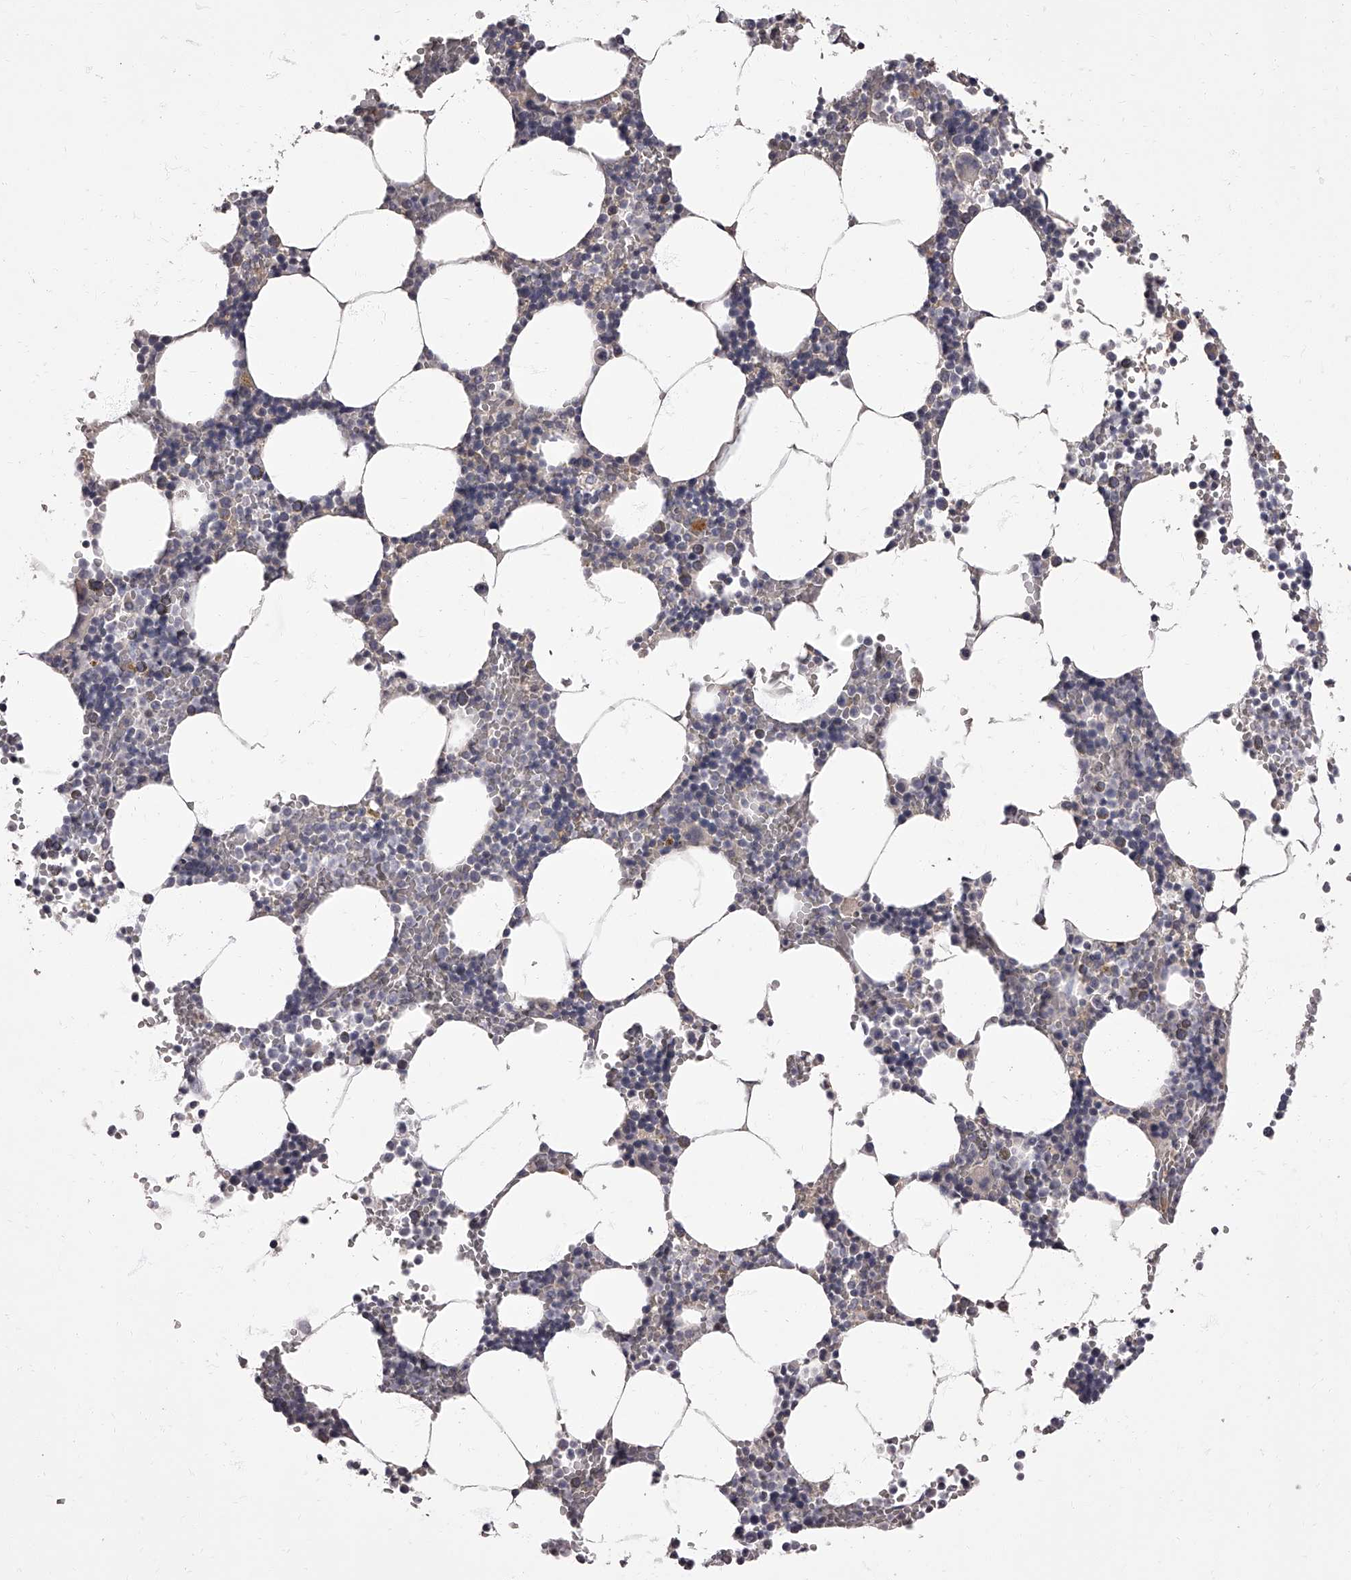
{"staining": {"intensity": "weak", "quantity": "<25%", "location": "cytoplasmic/membranous"}, "tissue": "bone marrow", "cell_type": "Hematopoietic cells", "image_type": "normal", "snomed": [{"axis": "morphology", "description": "Normal tissue, NOS"}, {"axis": "topography", "description": "Bone marrow"}], "caption": "An immunohistochemistry (IHC) micrograph of unremarkable bone marrow is shown. There is no staining in hematopoietic cells of bone marrow. Nuclei are stained in blue.", "gene": "APEH", "patient": {"sex": "male", "age": 70}}